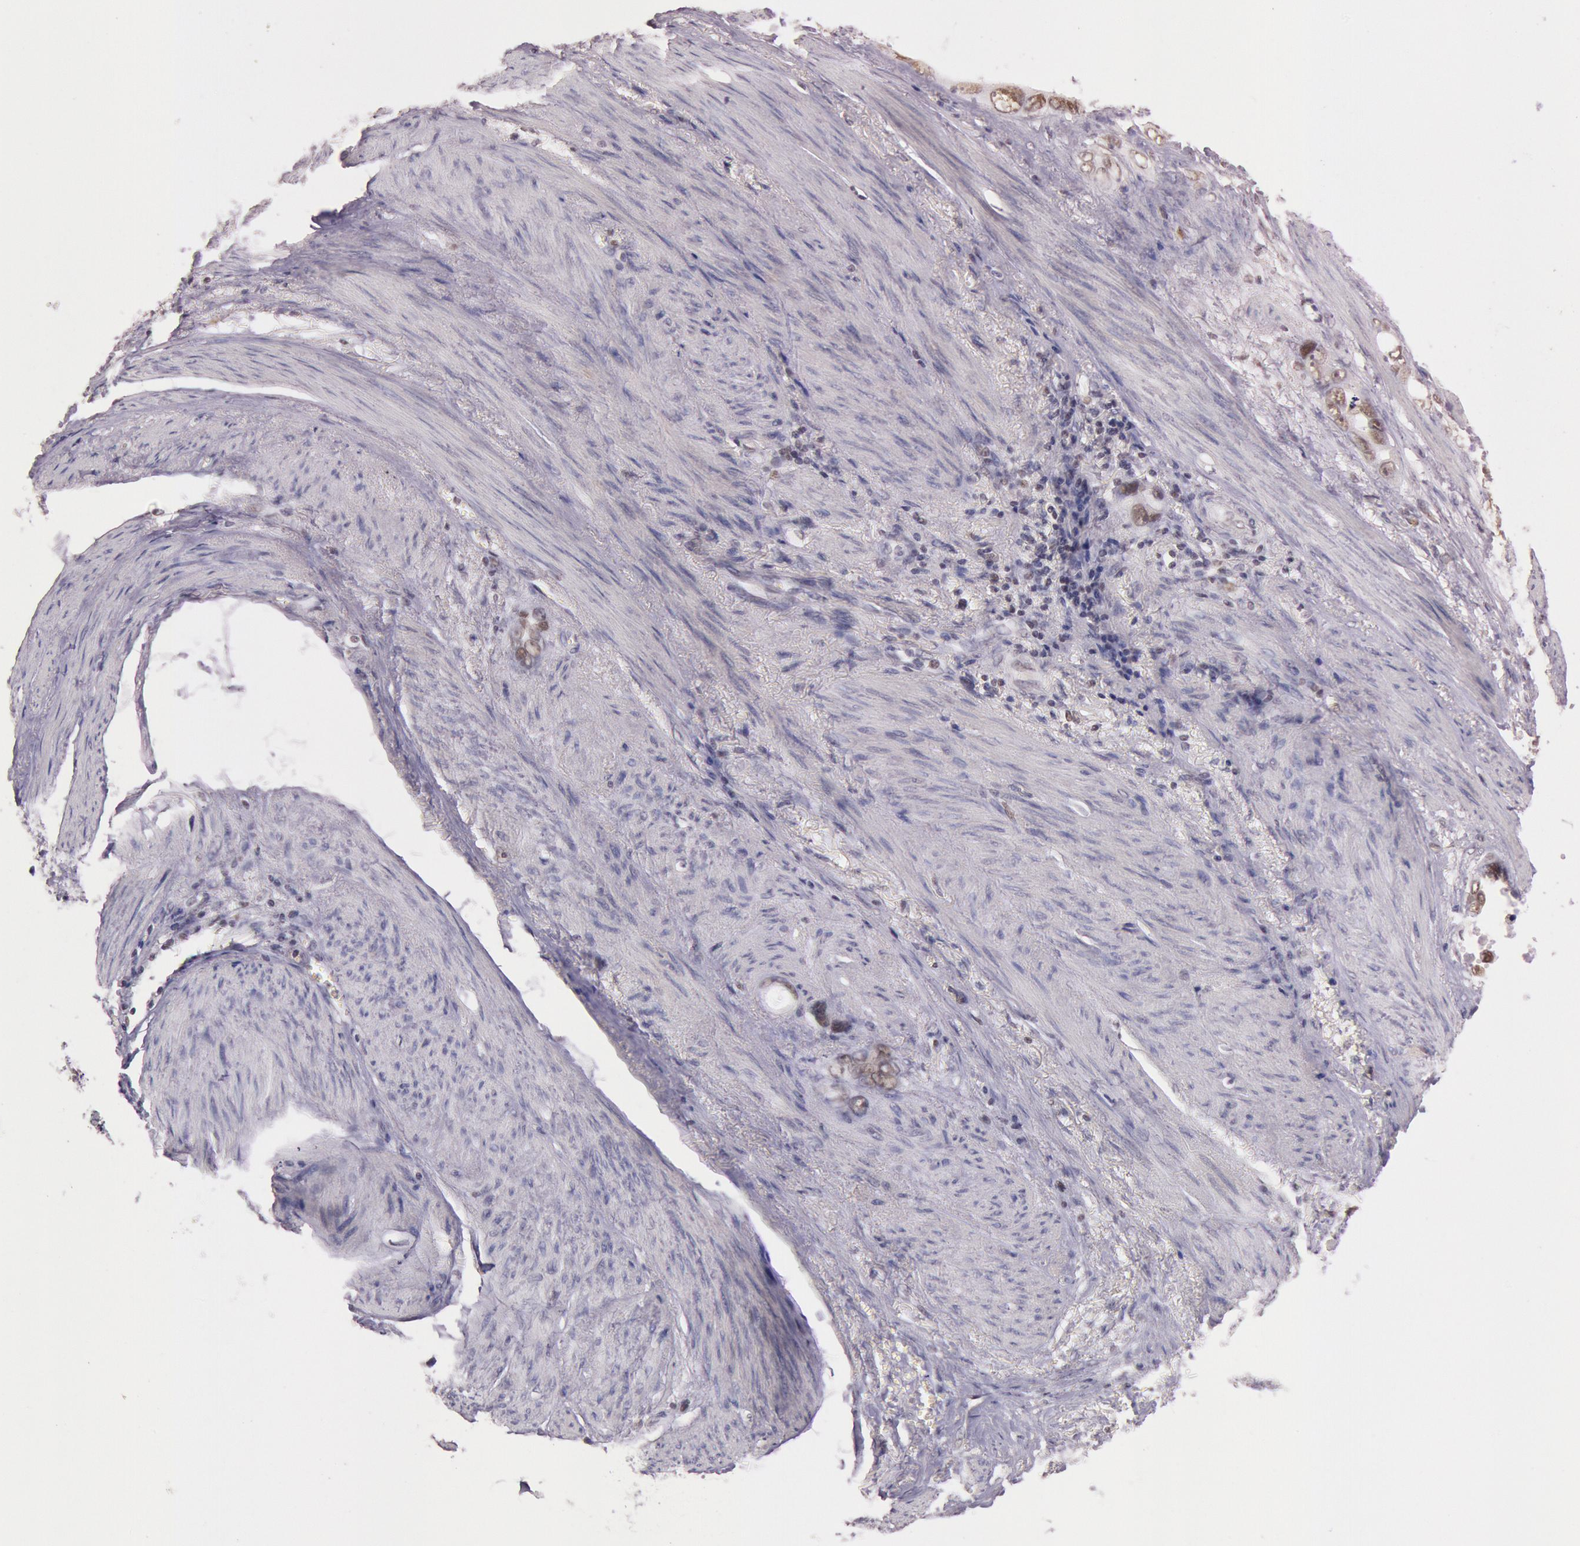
{"staining": {"intensity": "weak", "quantity": "25%-75%", "location": "nuclear"}, "tissue": "stomach cancer", "cell_type": "Tumor cells", "image_type": "cancer", "snomed": [{"axis": "morphology", "description": "Adenocarcinoma, NOS"}, {"axis": "topography", "description": "Stomach"}], "caption": "High-power microscopy captured an IHC photomicrograph of stomach cancer, revealing weak nuclear expression in approximately 25%-75% of tumor cells.", "gene": "TASL", "patient": {"sex": "male", "age": 78}}